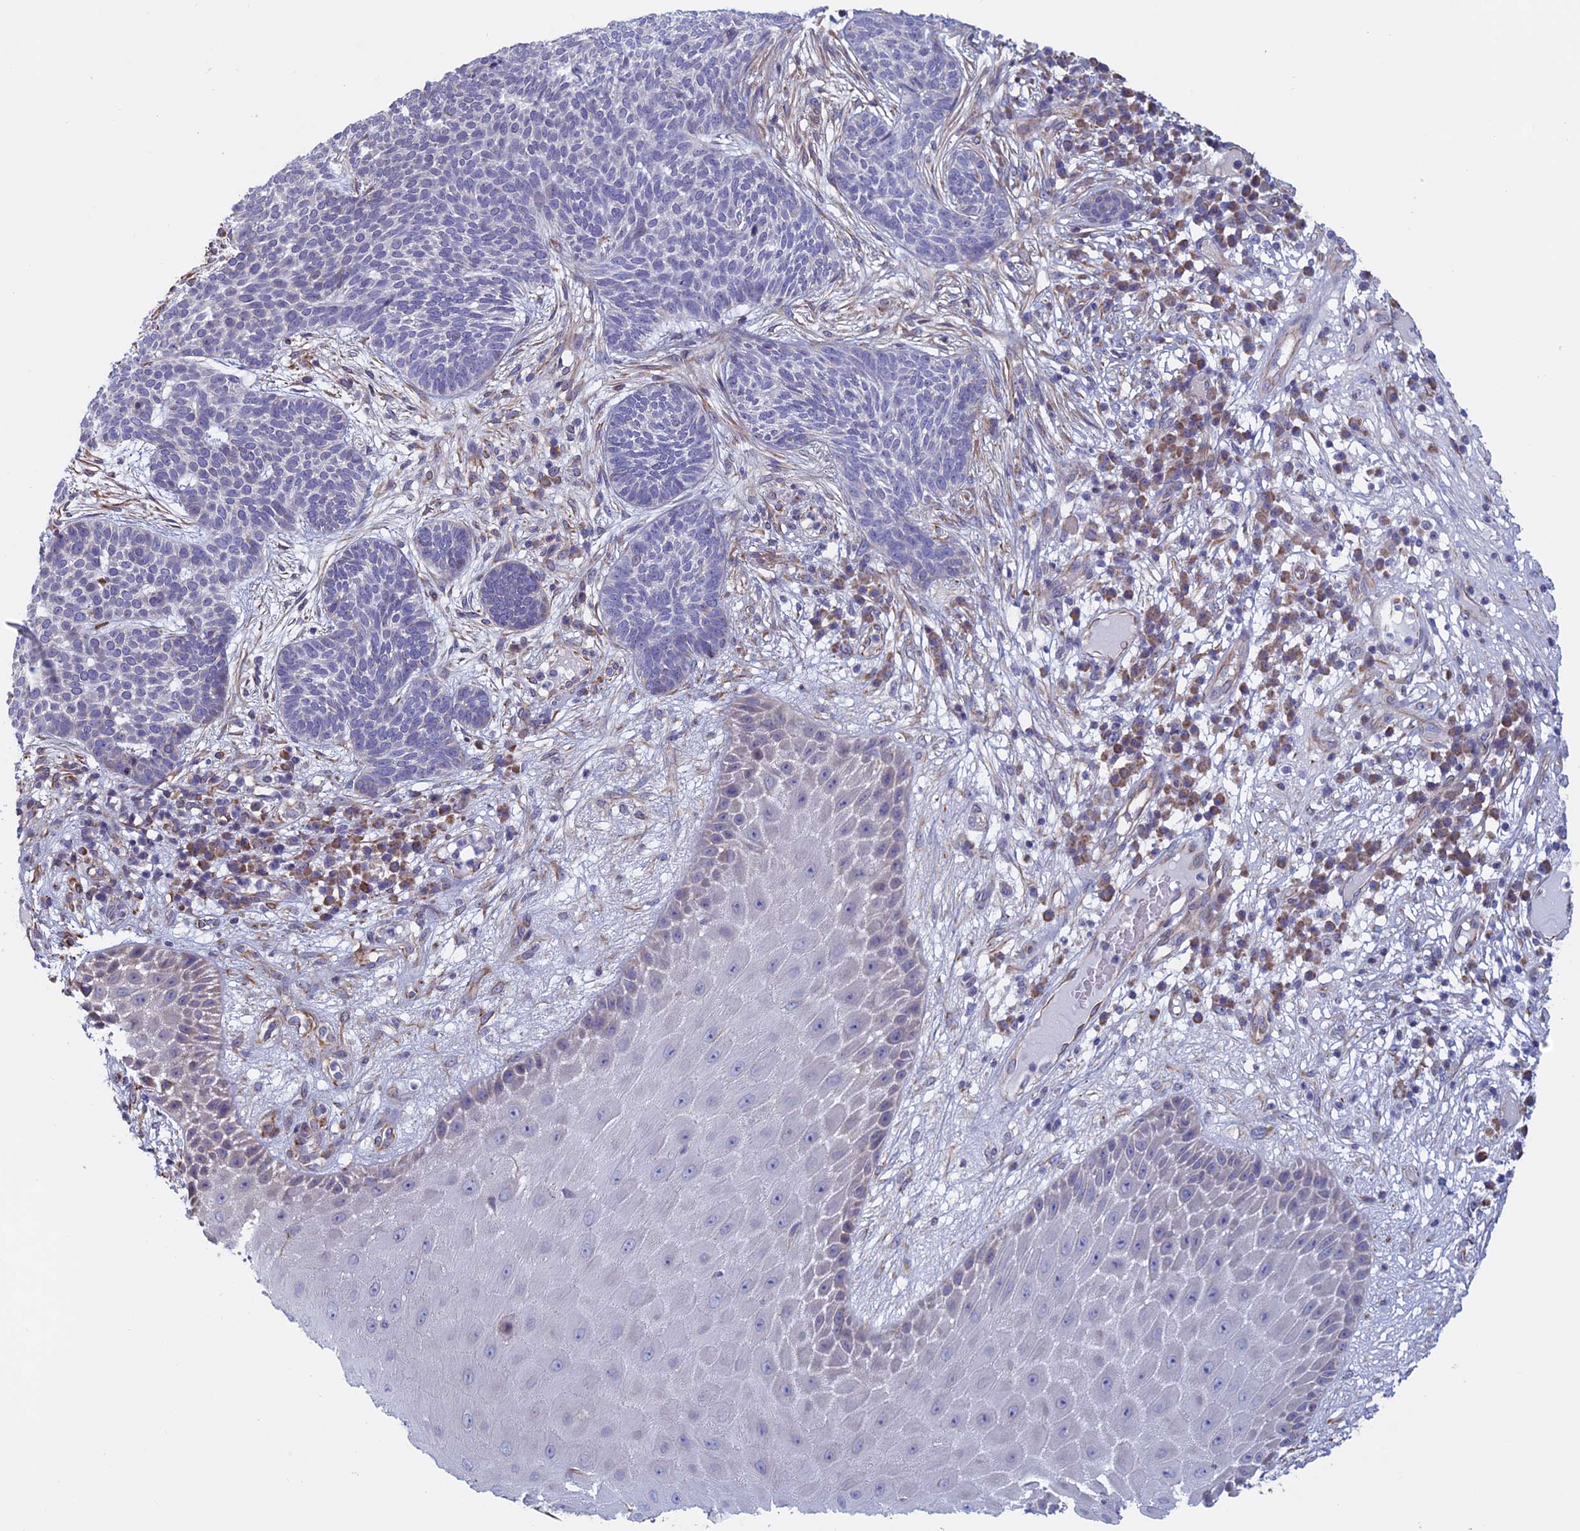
{"staining": {"intensity": "negative", "quantity": "none", "location": "none"}, "tissue": "skin cancer", "cell_type": "Tumor cells", "image_type": "cancer", "snomed": [{"axis": "morphology", "description": "Normal tissue, NOS"}, {"axis": "morphology", "description": "Basal cell carcinoma"}, {"axis": "topography", "description": "Skin"}], "caption": "Skin cancer (basal cell carcinoma) was stained to show a protein in brown. There is no significant positivity in tumor cells.", "gene": "BCL2L10", "patient": {"sex": "male", "age": 64}}